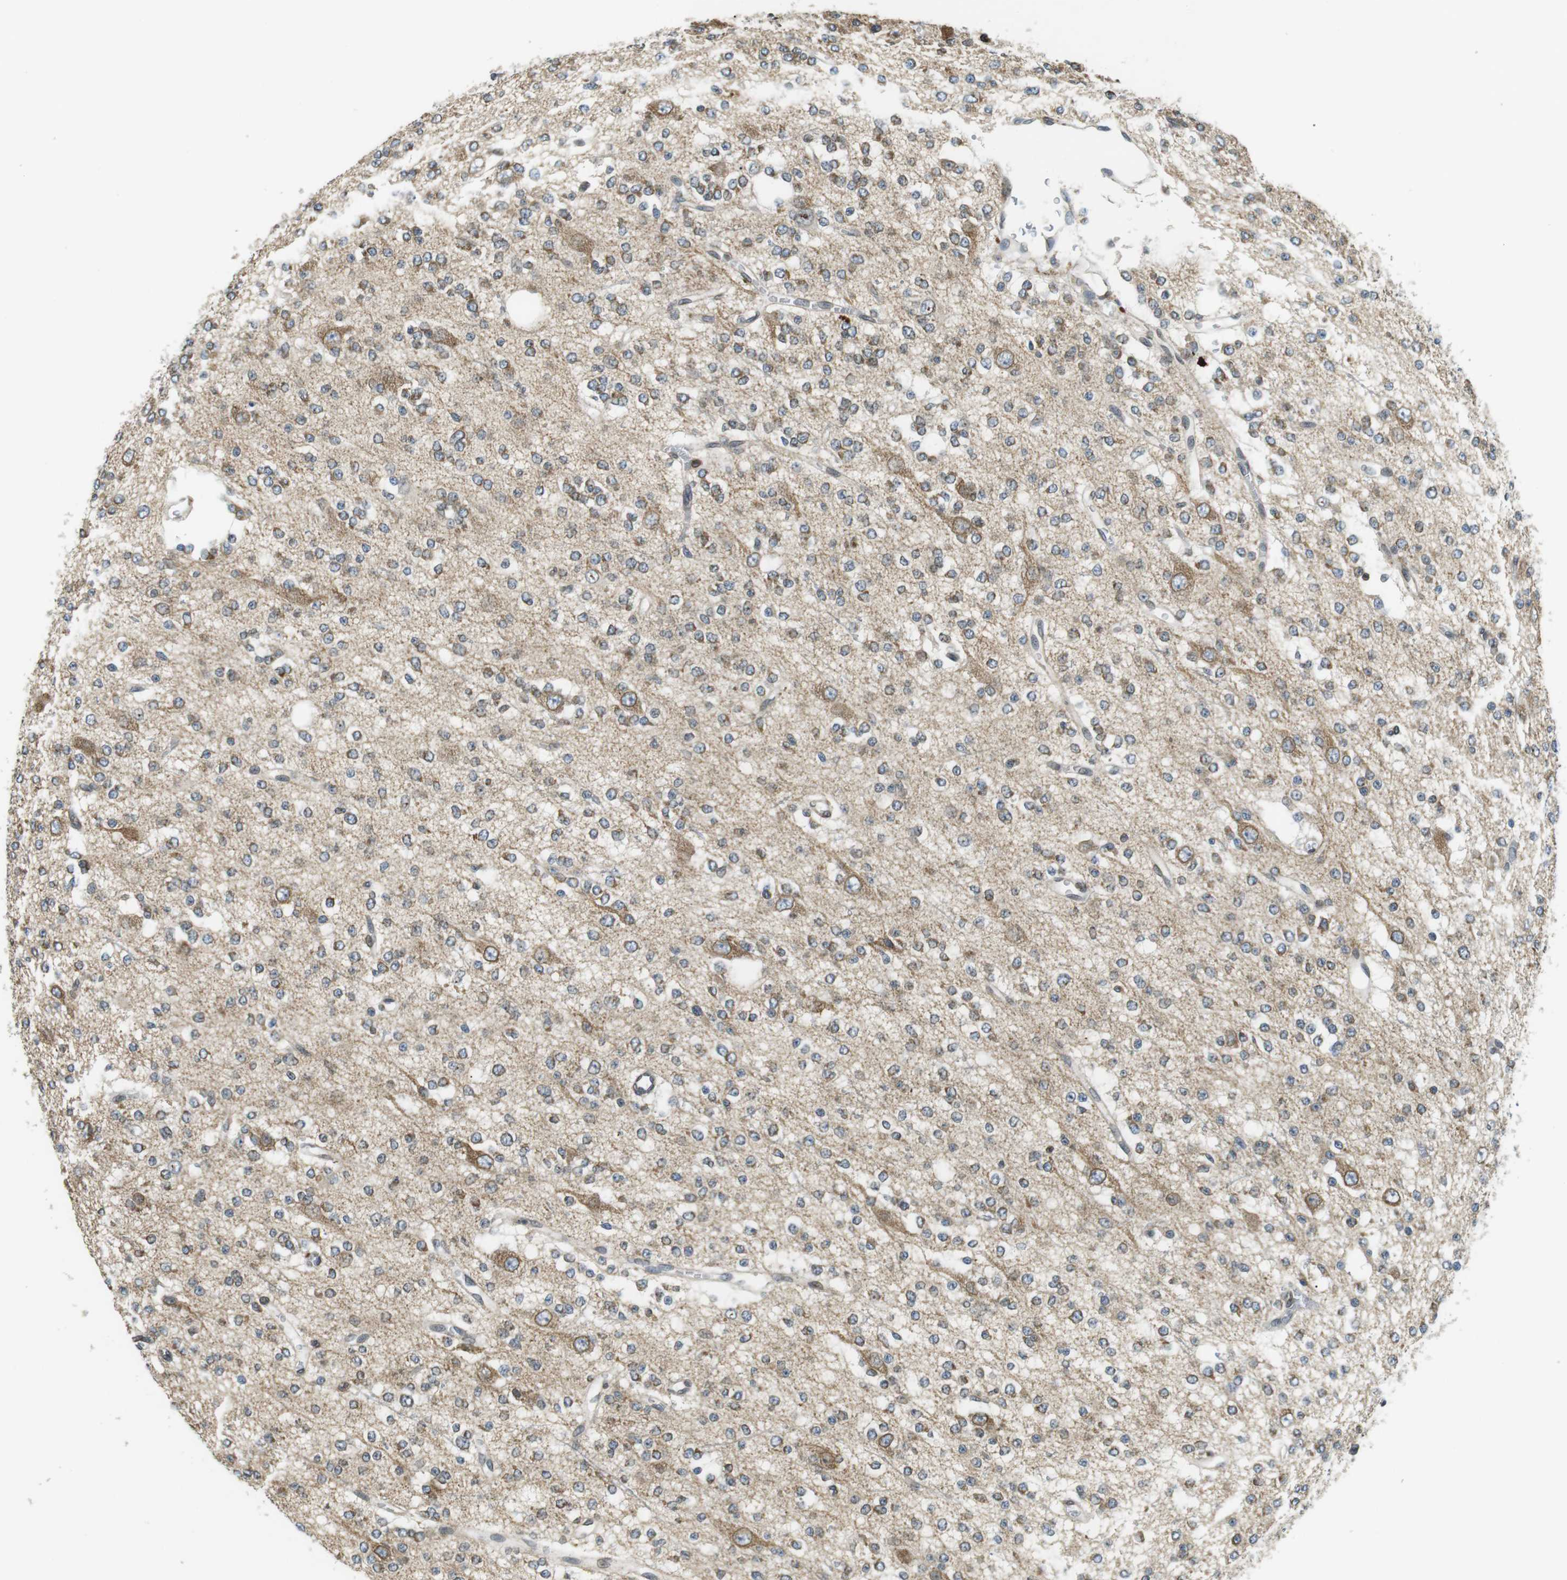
{"staining": {"intensity": "weak", "quantity": "25%-75%", "location": "cytoplasmic/membranous"}, "tissue": "glioma", "cell_type": "Tumor cells", "image_type": "cancer", "snomed": [{"axis": "morphology", "description": "Glioma, malignant, Low grade"}, {"axis": "topography", "description": "Brain"}], "caption": "Weak cytoplasmic/membranous protein expression is identified in about 25%-75% of tumor cells in malignant low-grade glioma.", "gene": "TMX4", "patient": {"sex": "male", "age": 38}}